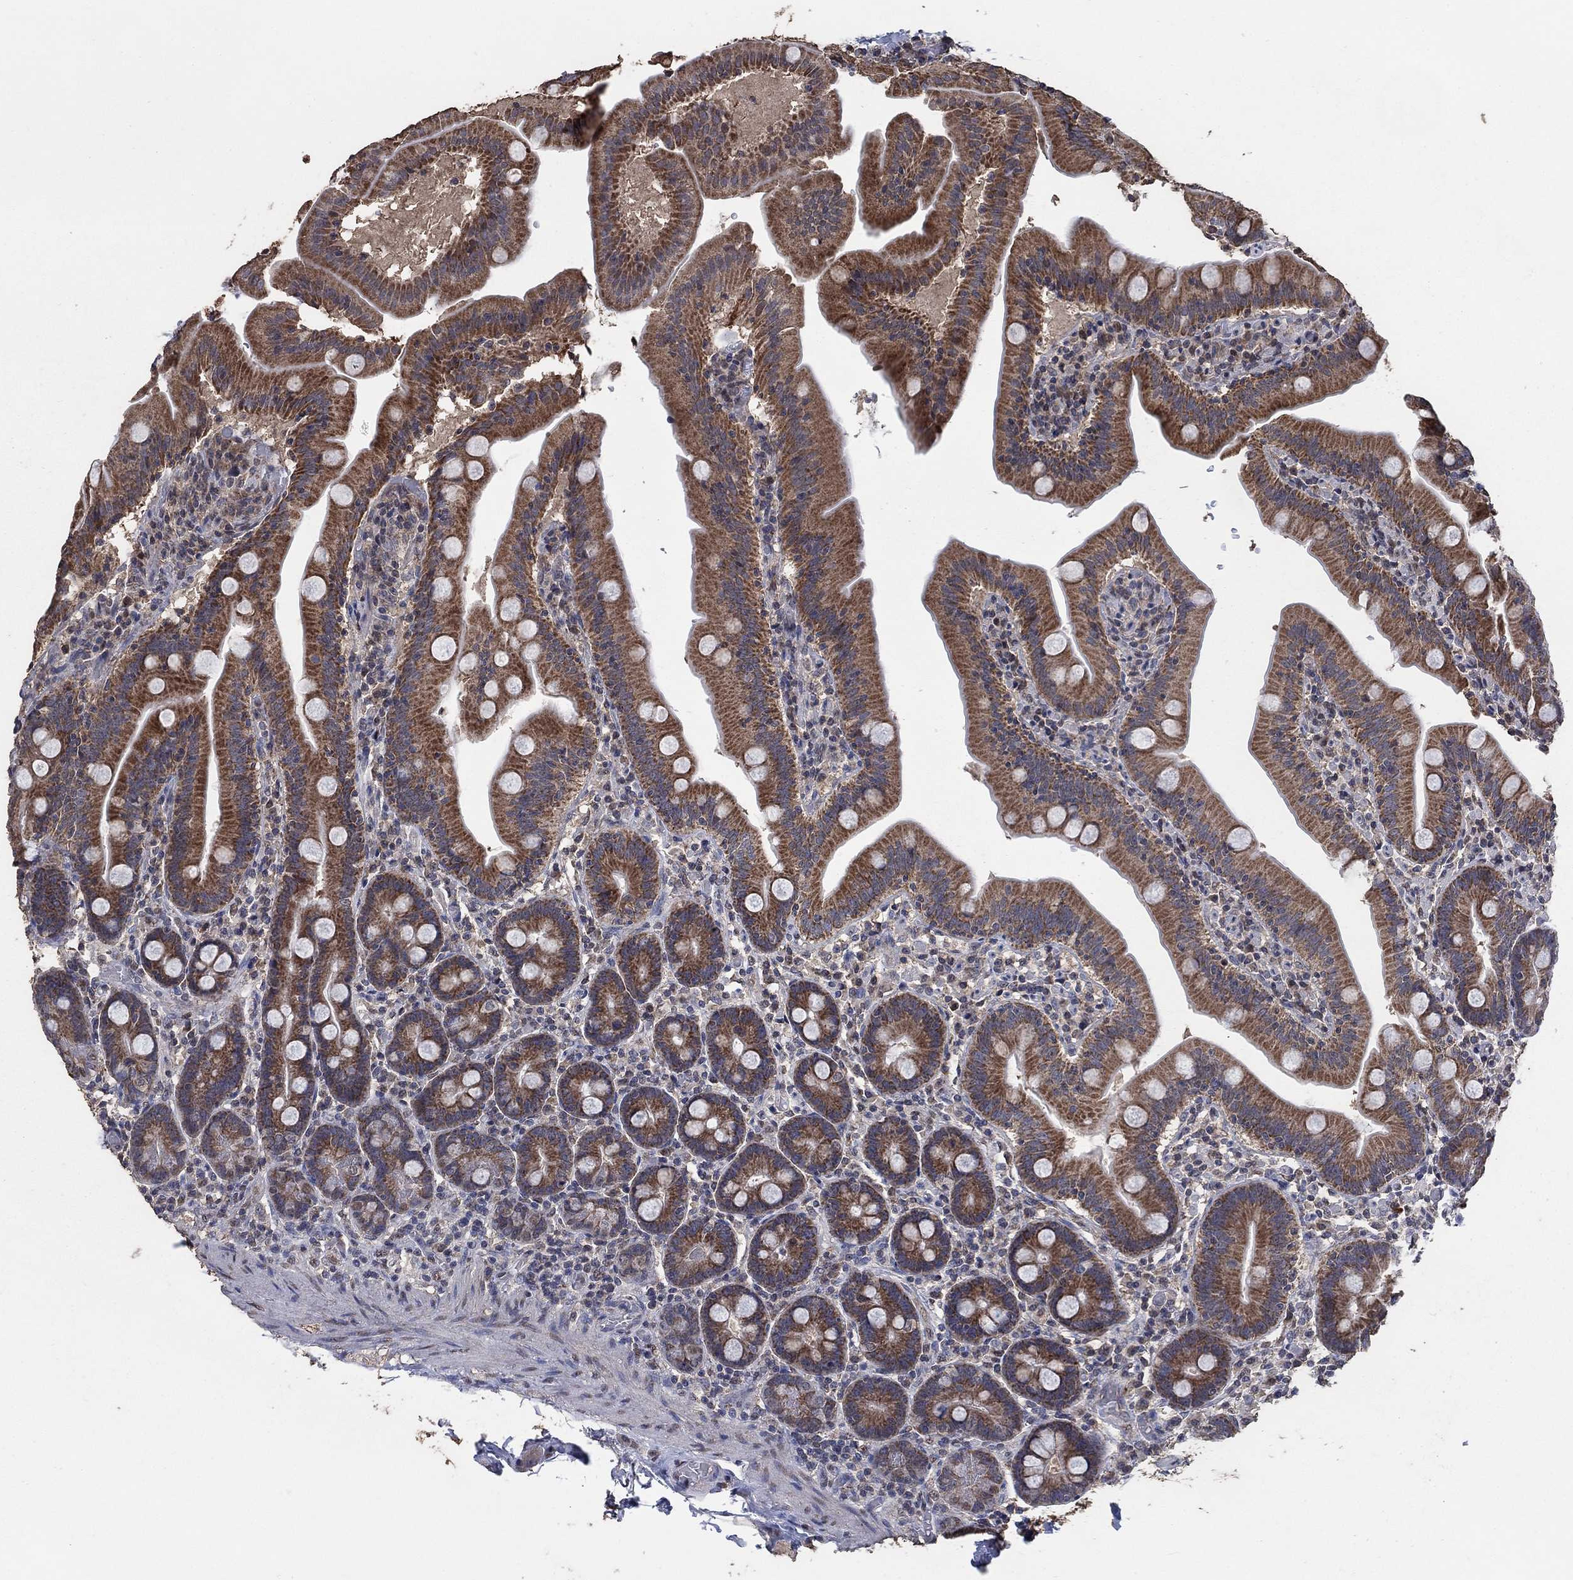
{"staining": {"intensity": "strong", "quantity": ">75%", "location": "cytoplasmic/membranous"}, "tissue": "small intestine", "cell_type": "Glandular cells", "image_type": "normal", "snomed": [{"axis": "morphology", "description": "Normal tissue, NOS"}, {"axis": "topography", "description": "Small intestine"}], "caption": "Strong cytoplasmic/membranous positivity is identified in about >75% of glandular cells in unremarkable small intestine. (DAB IHC with brightfield microscopy, high magnification).", "gene": "MRPS24", "patient": {"sex": "male", "age": 37}}